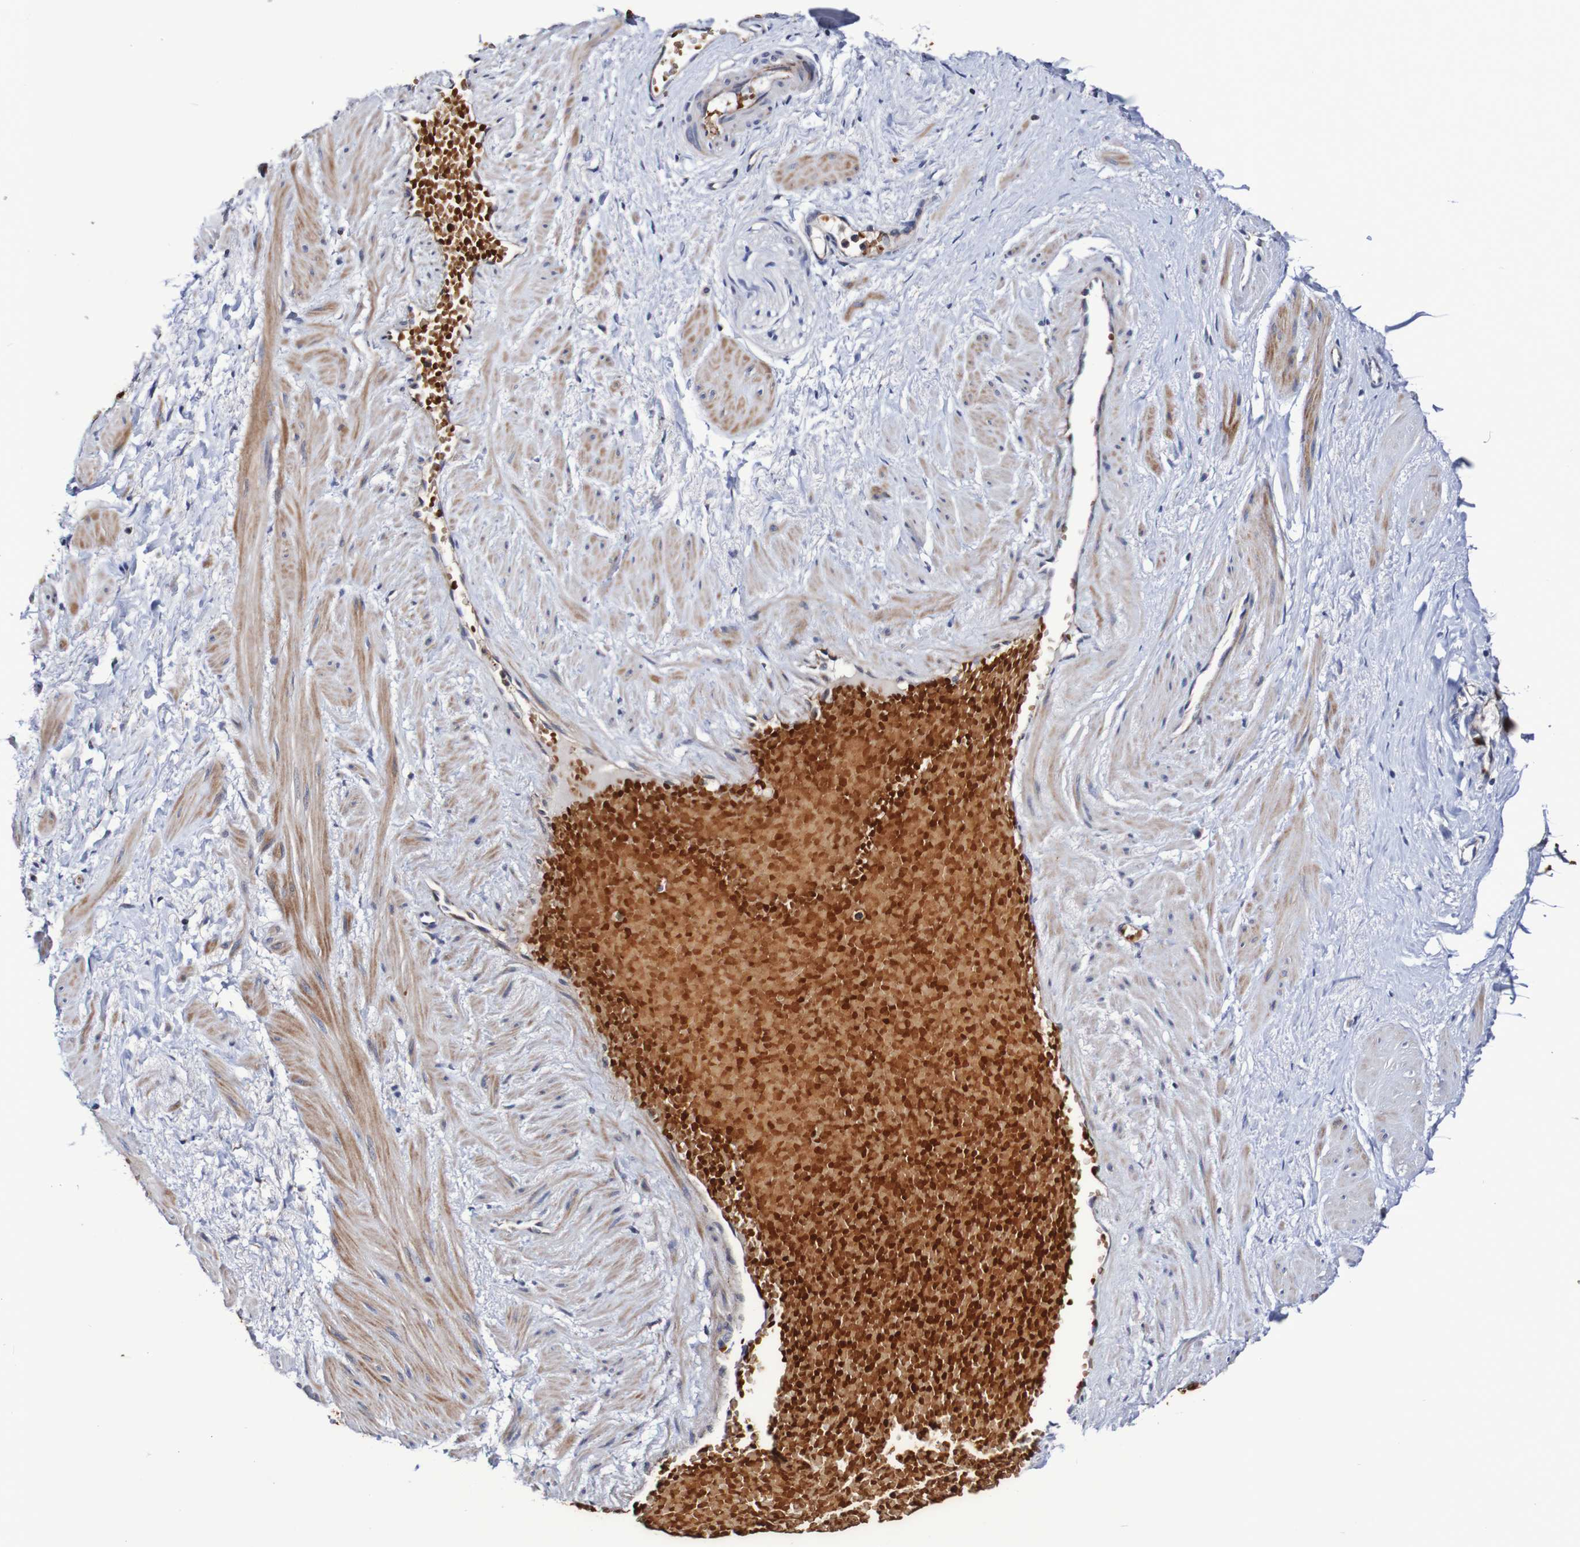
{"staining": {"intensity": "negative", "quantity": "none", "location": "none"}, "tissue": "soft tissue", "cell_type": "Fibroblasts", "image_type": "normal", "snomed": [{"axis": "morphology", "description": "Normal tissue, NOS"}, {"axis": "topography", "description": "Soft tissue"}, {"axis": "topography", "description": "Vascular tissue"}], "caption": "This is an IHC image of benign human soft tissue. There is no staining in fibroblasts.", "gene": "WNT4", "patient": {"sex": "female", "age": 35}}